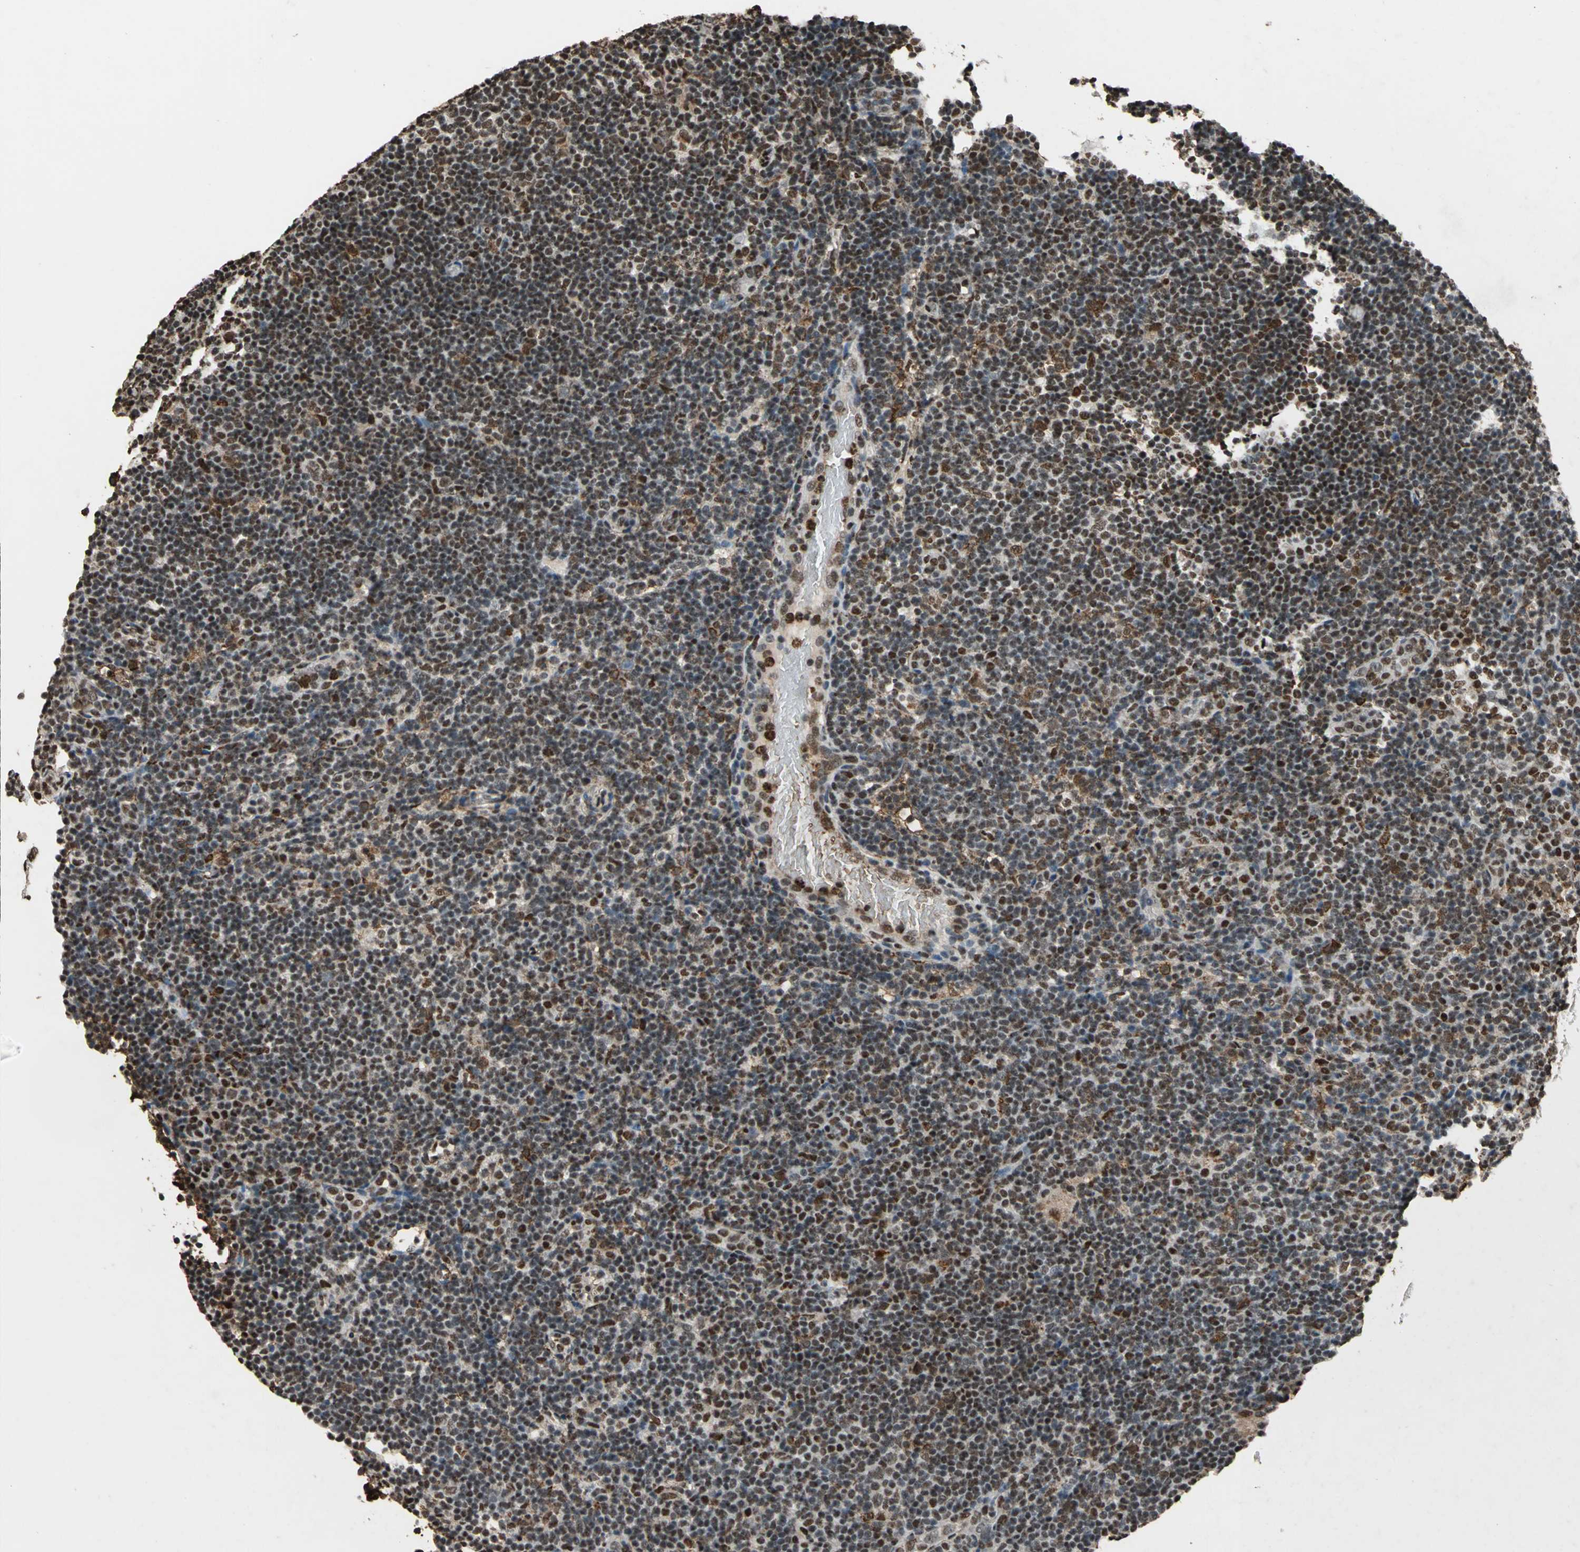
{"staining": {"intensity": "strong", "quantity": ">75%", "location": "nuclear"}, "tissue": "lymphoma", "cell_type": "Tumor cells", "image_type": "cancer", "snomed": [{"axis": "morphology", "description": "Hodgkin's disease, NOS"}, {"axis": "topography", "description": "Lymph node"}], "caption": "The micrograph displays a brown stain indicating the presence of a protein in the nuclear of tumor cells in Hodgkin's disease.", "gene": "ANP32A", "patient": {"sex": "female", "age": 57}}